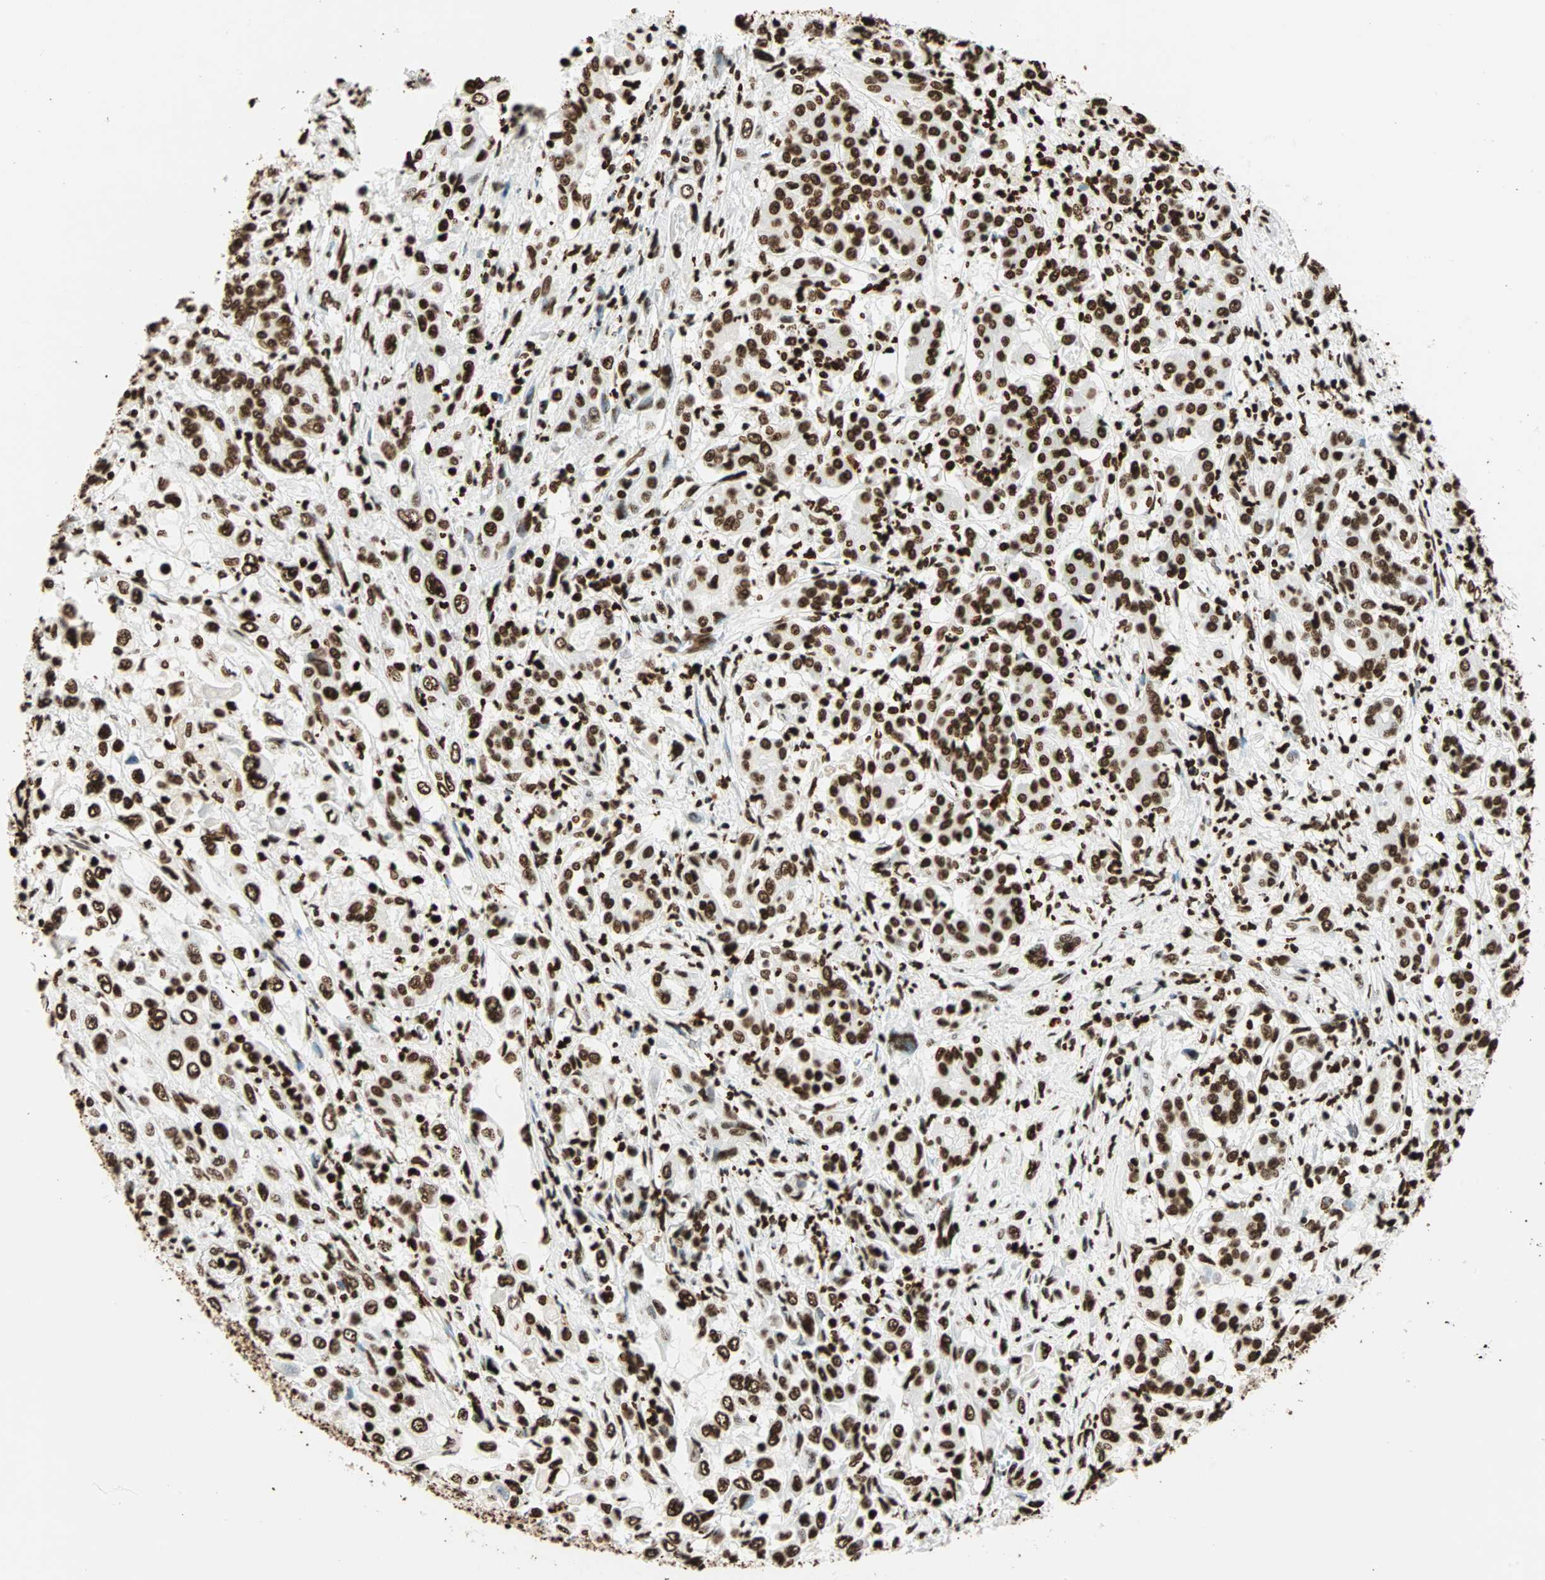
{"staining": {"intensity": "strong", "quantity": ">75%", "location": "nuclear"}, "tissue": "pancreatic cancer", "cell_type": "Tumor cells", "image_type": "cancer", "snomed": [{"axis": "morphology", "description": "Adenocarcinoma, NOS"}, {"axis": "topography", "description": "Pancreas"}], "caption": "High-power microscopy captured an immunohistochemistry micrograph of pancreatic cancer, revealing strong nuclear expression in approximately >75% of tumor cells.", "gene": "GLI2", "patient": {"sex": "male", "age": 70}}